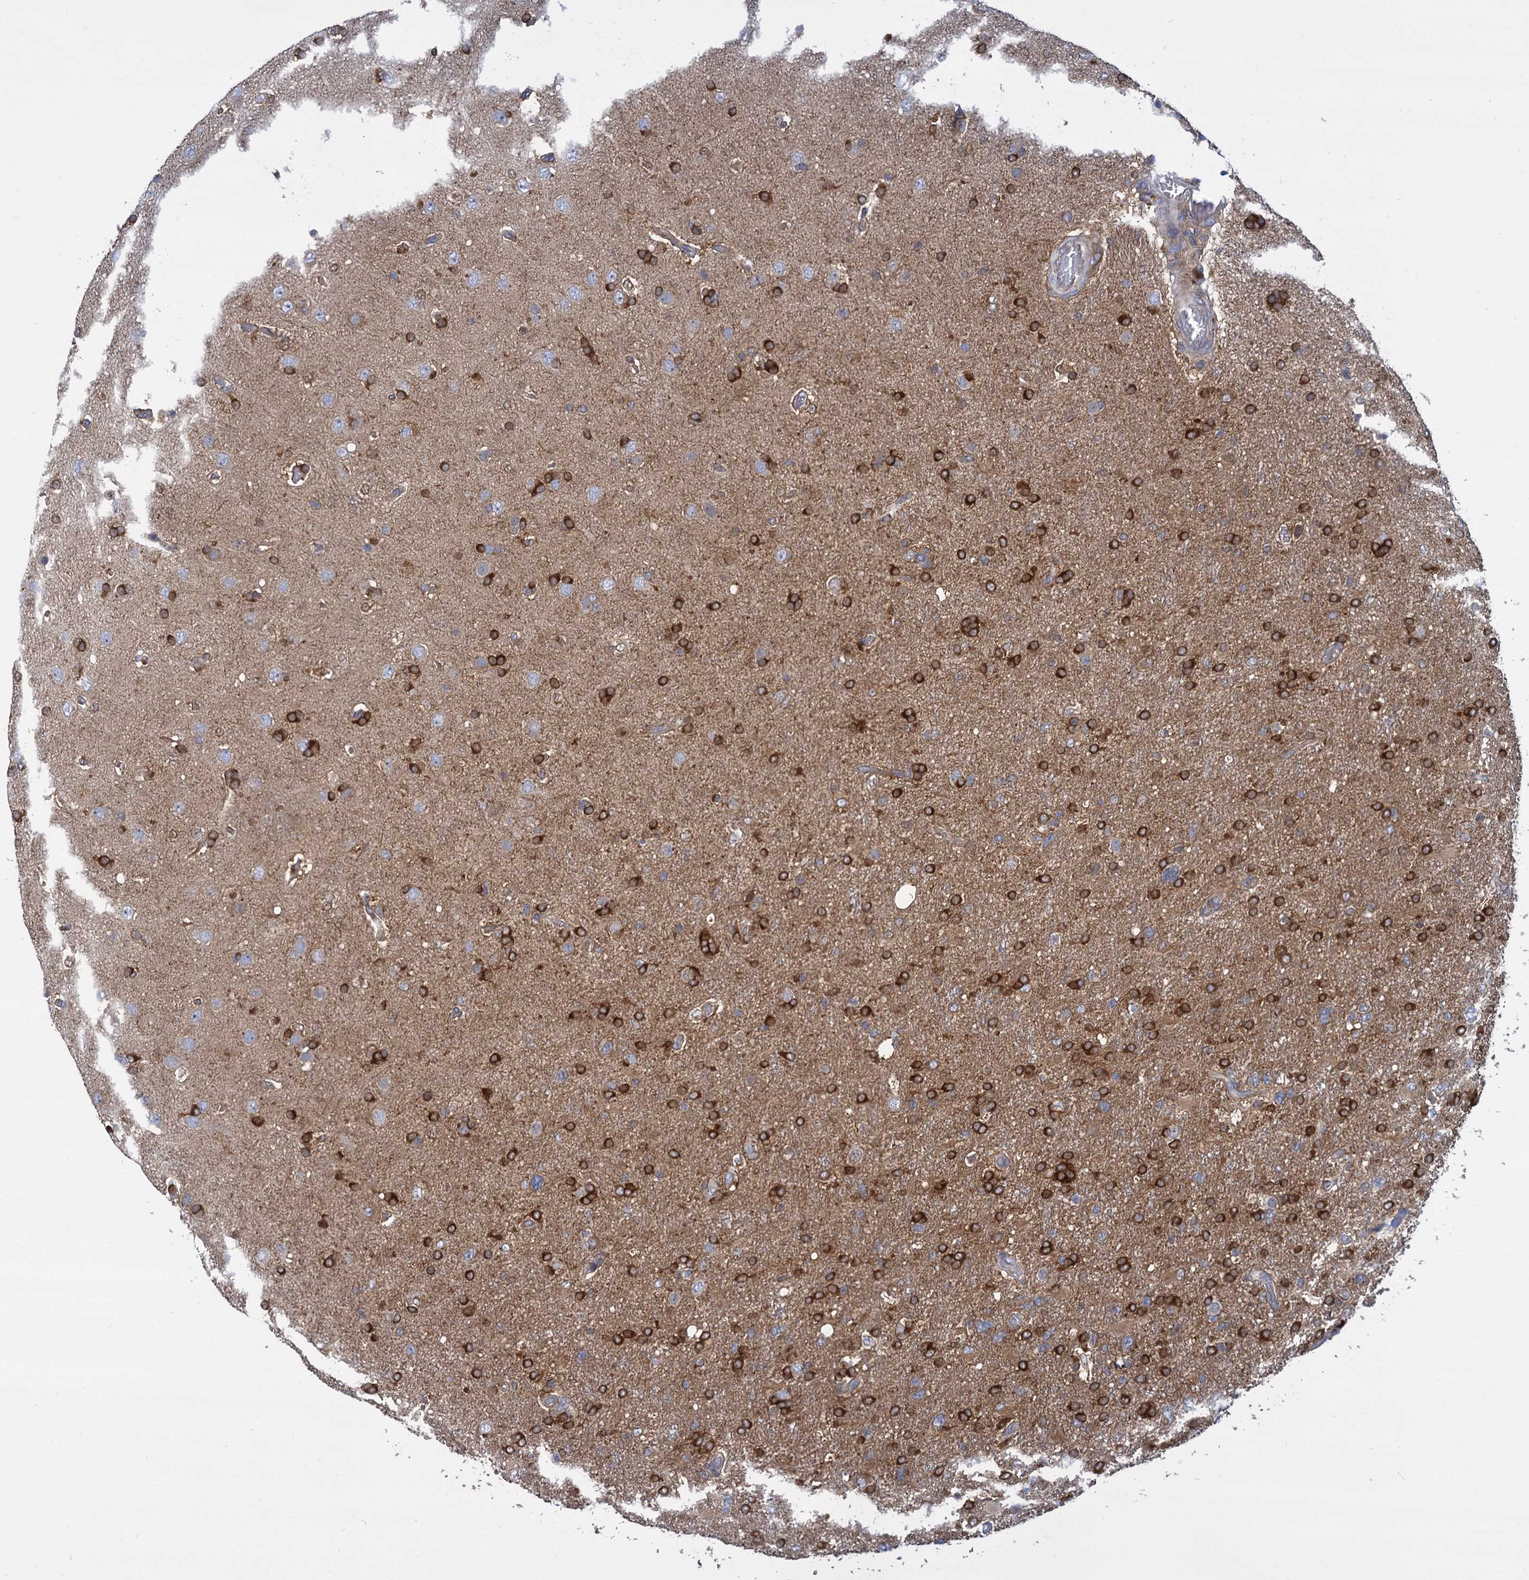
{"staining": {"intensity": "strong", "quantity": ">75%", "location": "cytoplasmic/membranous"}, "tissue": "glioma", "cell_type": "Tumor cells", "image_type": "cancer", "snomed": [{"axis": "morphology", "description": "Glioma, malignant, High grade"}, {"axis": "topography", "description": "Brain"}], "caption": "Malignant high-grade glioma stained with DAB immunohistochemistry (IHC) demonstrates high levels of strong cytoplasmic/membranous staining in about >75% of tumor cells.", "gene": "GCLC", "patient": {"sex": "male", "age": 61}}